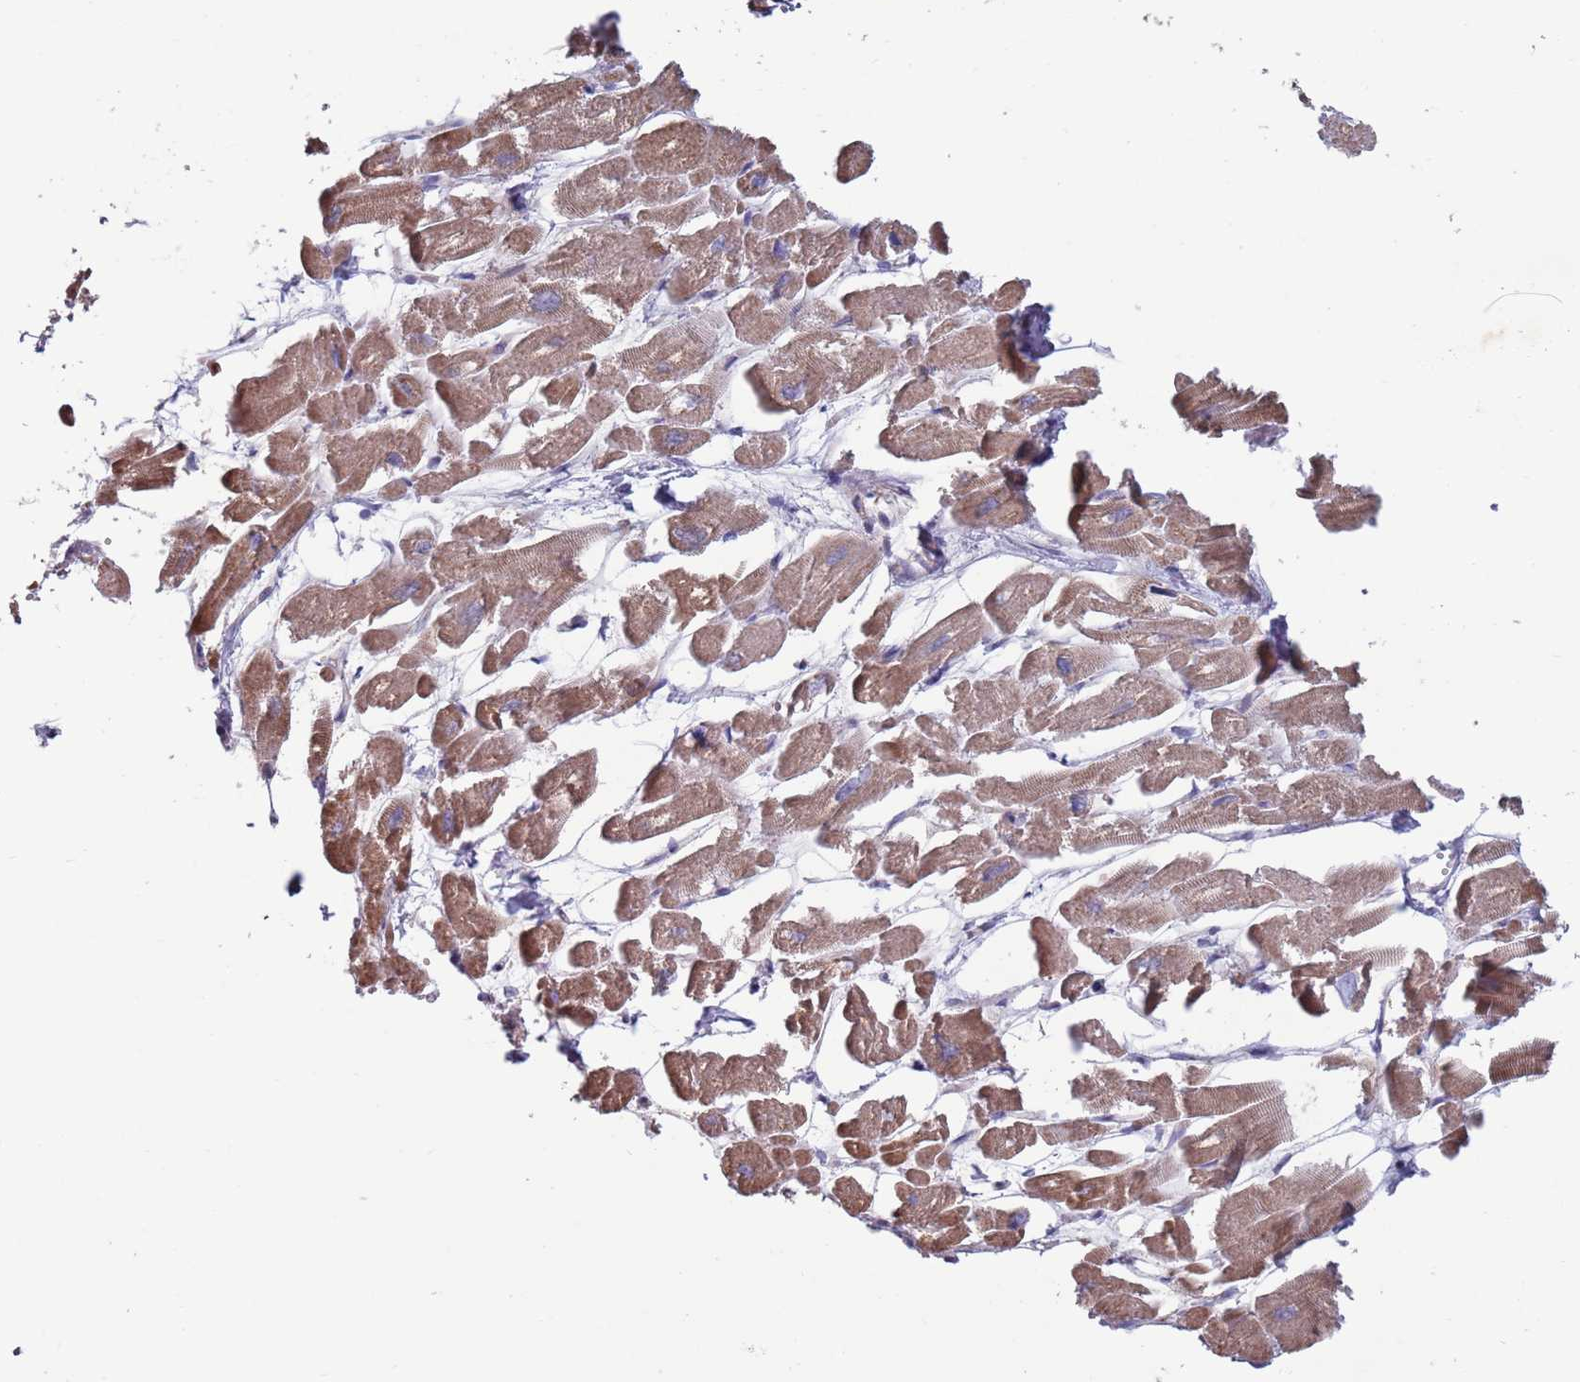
{"staining": {"intensity": "moderate", "quantity": ">75%", "location": "cytoplasmic/membranous"}, "tissue": "heart muscle", "cell_type": "Cardiomyocytes", "image_type": "normal", "snomed": [{"axis": "morphology", "description": "Normal tissue, NOS"}, {"axis": "topography", "description": "Heart"}], "caption": "High-power microscopy captured an IHC micrograph of normal heart muscle, revealing moderate cytoplasmic/membranous staining in about >75% of cardiomyocytes.", "gene": "TYW1B", "patient": {"sex": "male", "age": 54}}